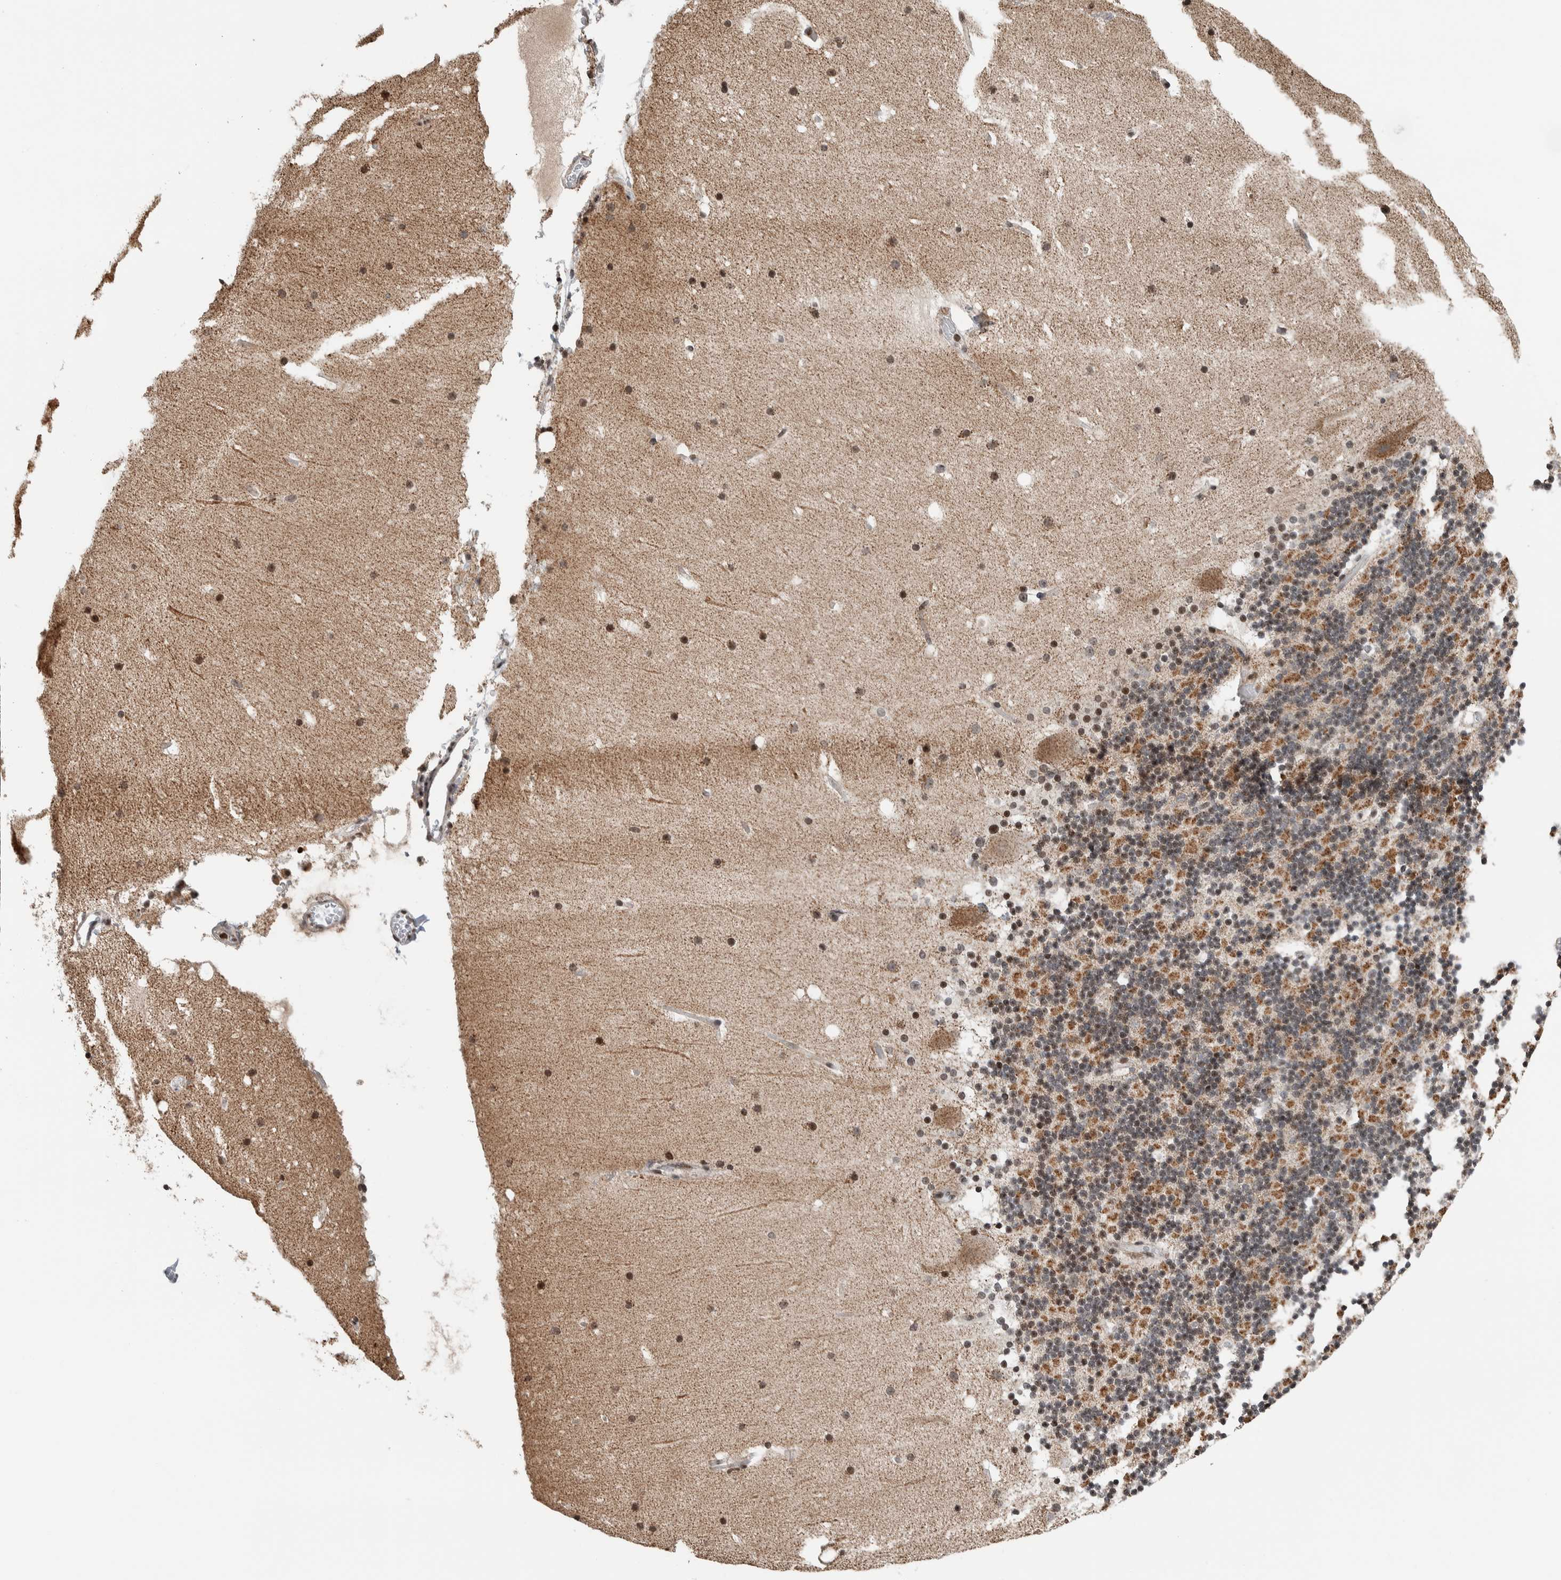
{"staining": {"intensity": "moderate", "quantity": ">75%", "location": "cytoplasmic/membranous"}, "tissue": "cerebellum", "cell_type": "Cells in granular layer", "image_type": "normal", "snomed": [{"axis": "morphology", "description": "Normal tissue, NOS"}, {"axis": "topography", "description": "Cerebellum"}], "caption": "Cells in granular layer demonstrate medium levels of moderate cytoplasmic/membranous staining in approximately >75% of cells in benign cerebellum. (Stains: DAB in brown, nuclei in blue, Microscopy: brightfield microscopy at high magnification).", "gene": "NPLOC4", "patient": {"sex": "male", "age": 57}}